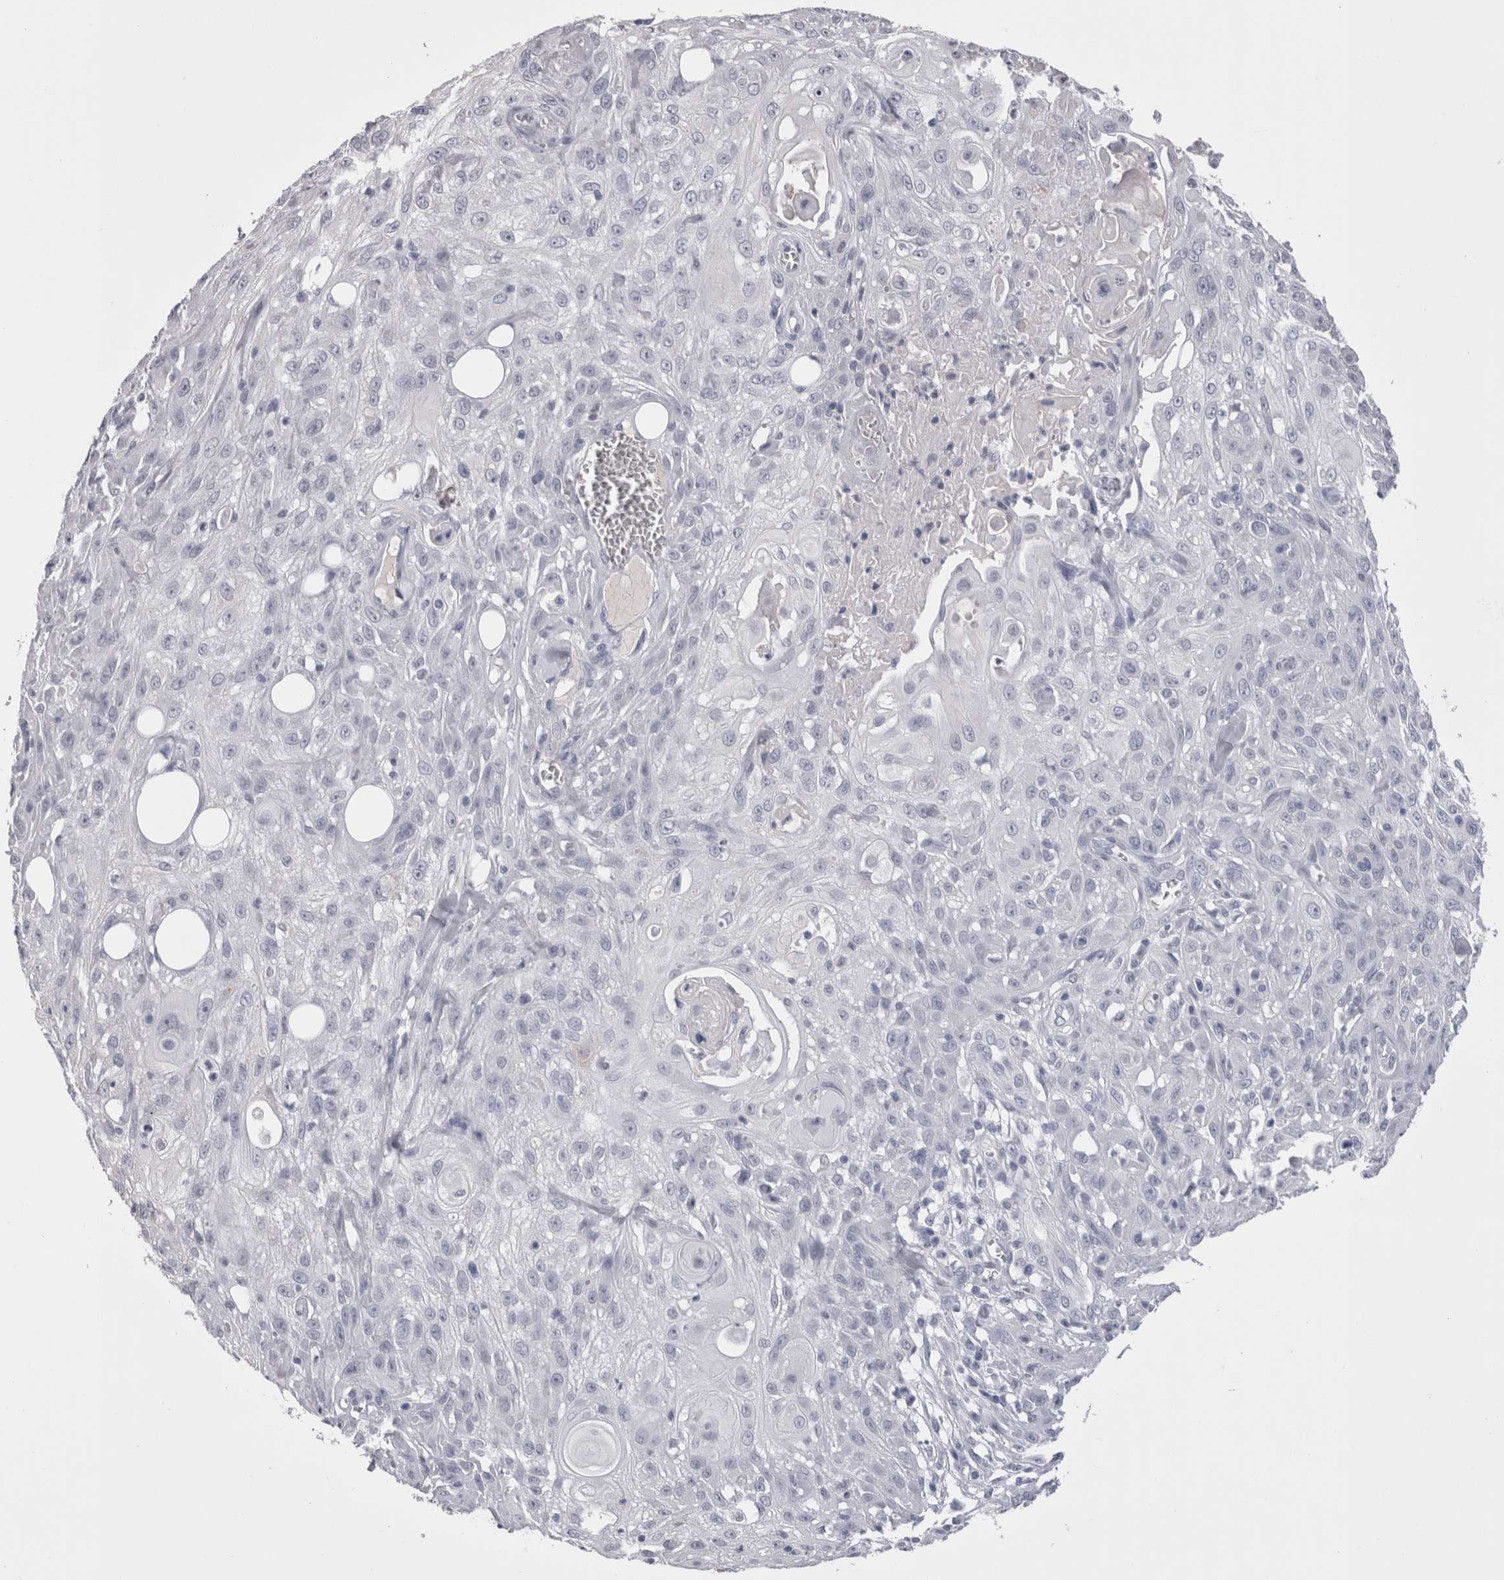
{"staining": {"intensity": "negative", "quantity": "none", "location": "none"}, "tissue": "skin cancer", "cell_type": "Tumor cells", "image_type": "cancer", "snomed": [{"axis": "morphology", "description": "Squamous cell carcinoma, NOS"}, {"axis": "topography", "description": "Skin"}], "caption": "Human skin squamous cell carcinoma stained for a protein using immunohistochemistry displays no staining in tumor cells.", "gene": "CDHR5", "patient": {"sex": "male", "age": 75}}